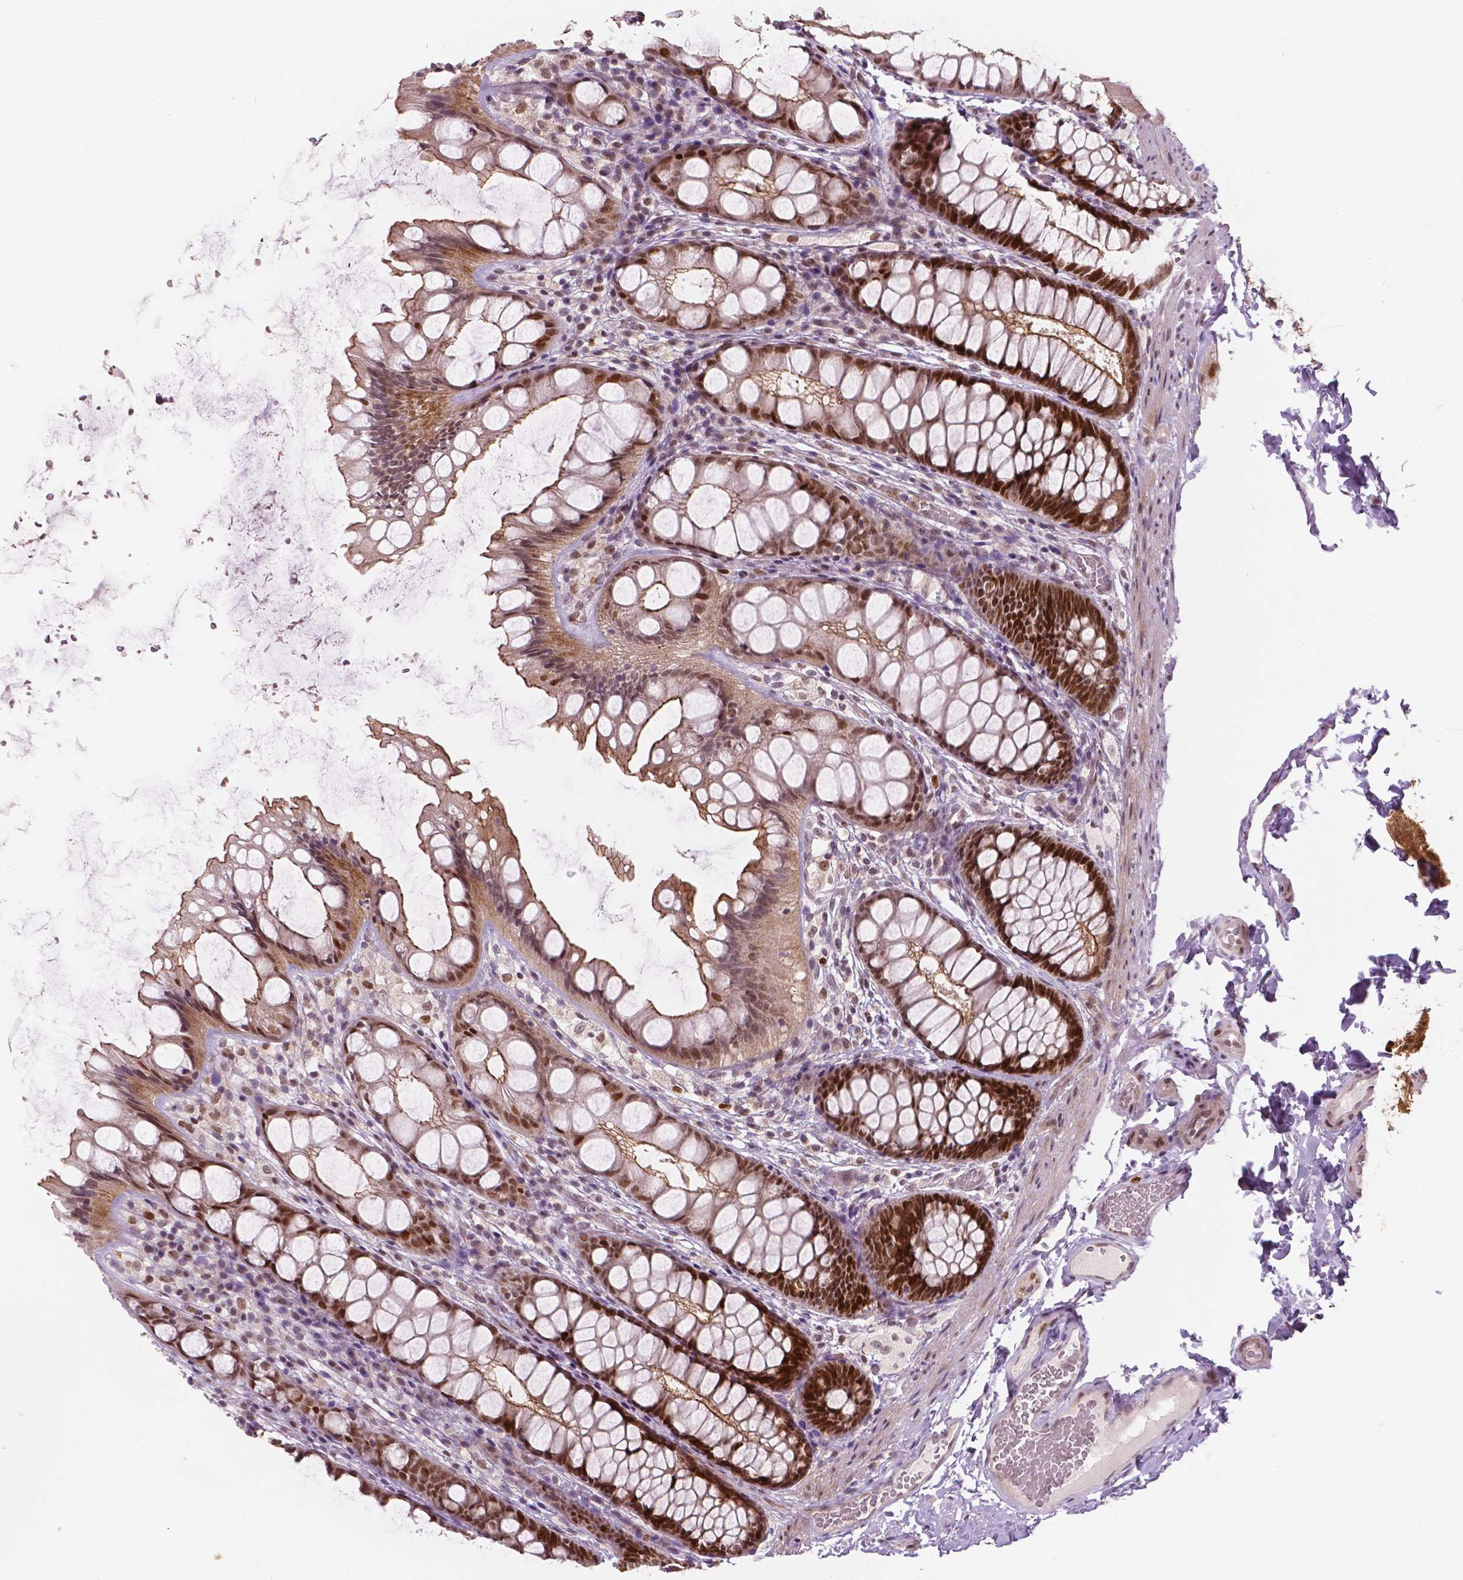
{"staining": {"intensity": "moderate", "quantity": "25%-75%", "location": "nuclear"}, "tissue": "colon", "cell_type": "Endothelial cells", "image_type": "normal", "snomed": [{"axis": "morphology", "description": "Normal tissue, NOS"}, {"axis": "topography", "description": "Colon"}], "caption": "Endothelial cells show medium levels of moderate nuclear expression in approximately 25%-75% of cells in benign human colon.", "gene": "NSD2", "patient": {"sex": "male", "age": 47}}